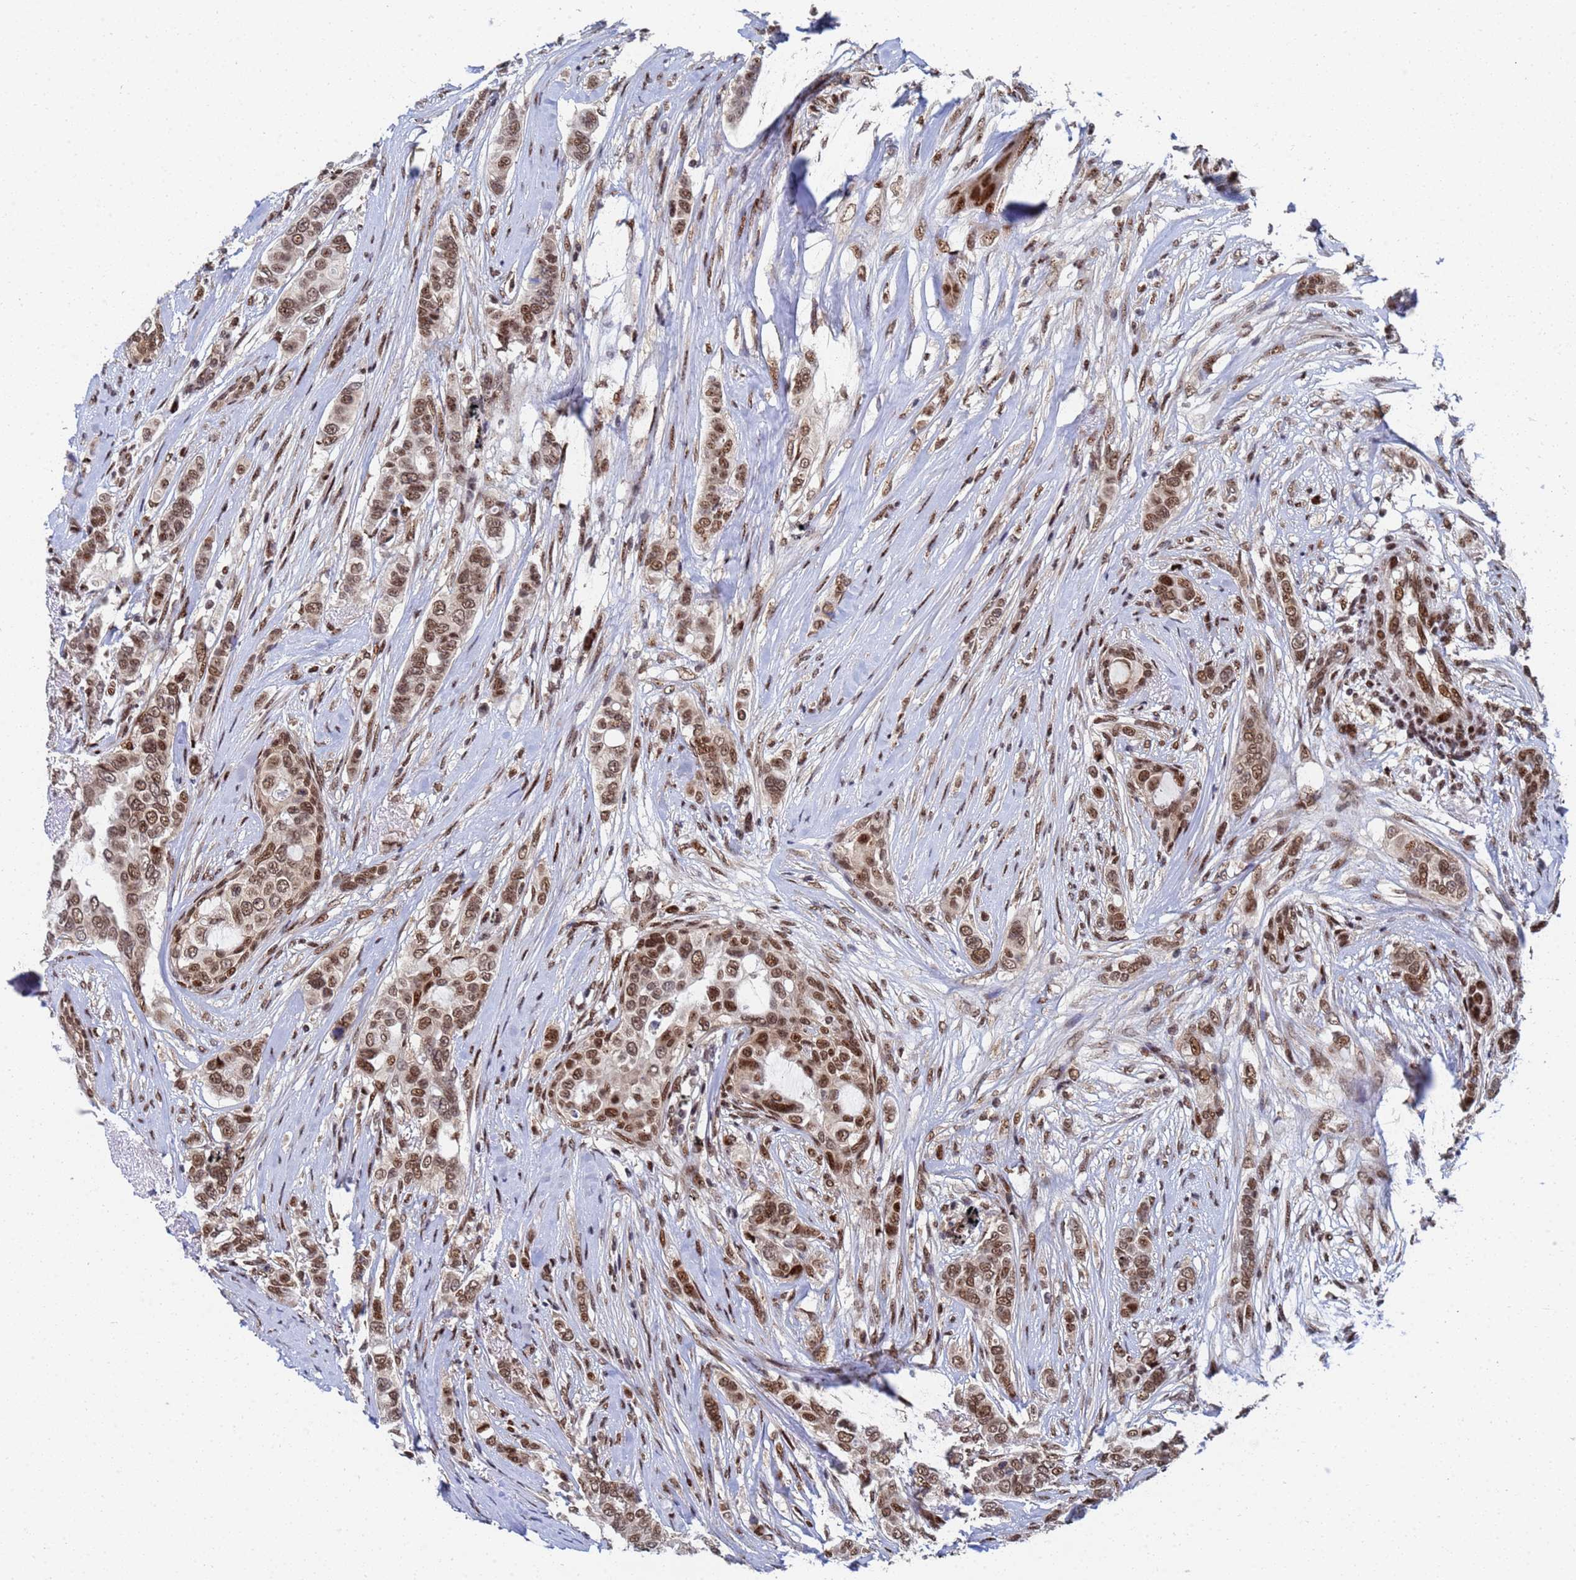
{"staining": {"intensity": "moderate", "quantity": ">75%", "location": "nuclear"}, "tissue": "breast cancer", "cell_type": "Tumor cells", "image_type": "cancer", "snomed": [{"axis": "morphology", "description": "Lobular carcinoma"}, {"axis": "topography", "description": "Breast"}], "caption": "This is a photomicrograph of immunohistochemistry staining of breast cancer (lobular carcinoma), which shows moderate expression in the nuclear of tumor cells.", "gene": "AP5Z1", "patient": {"sex": "female", "age": 51}}